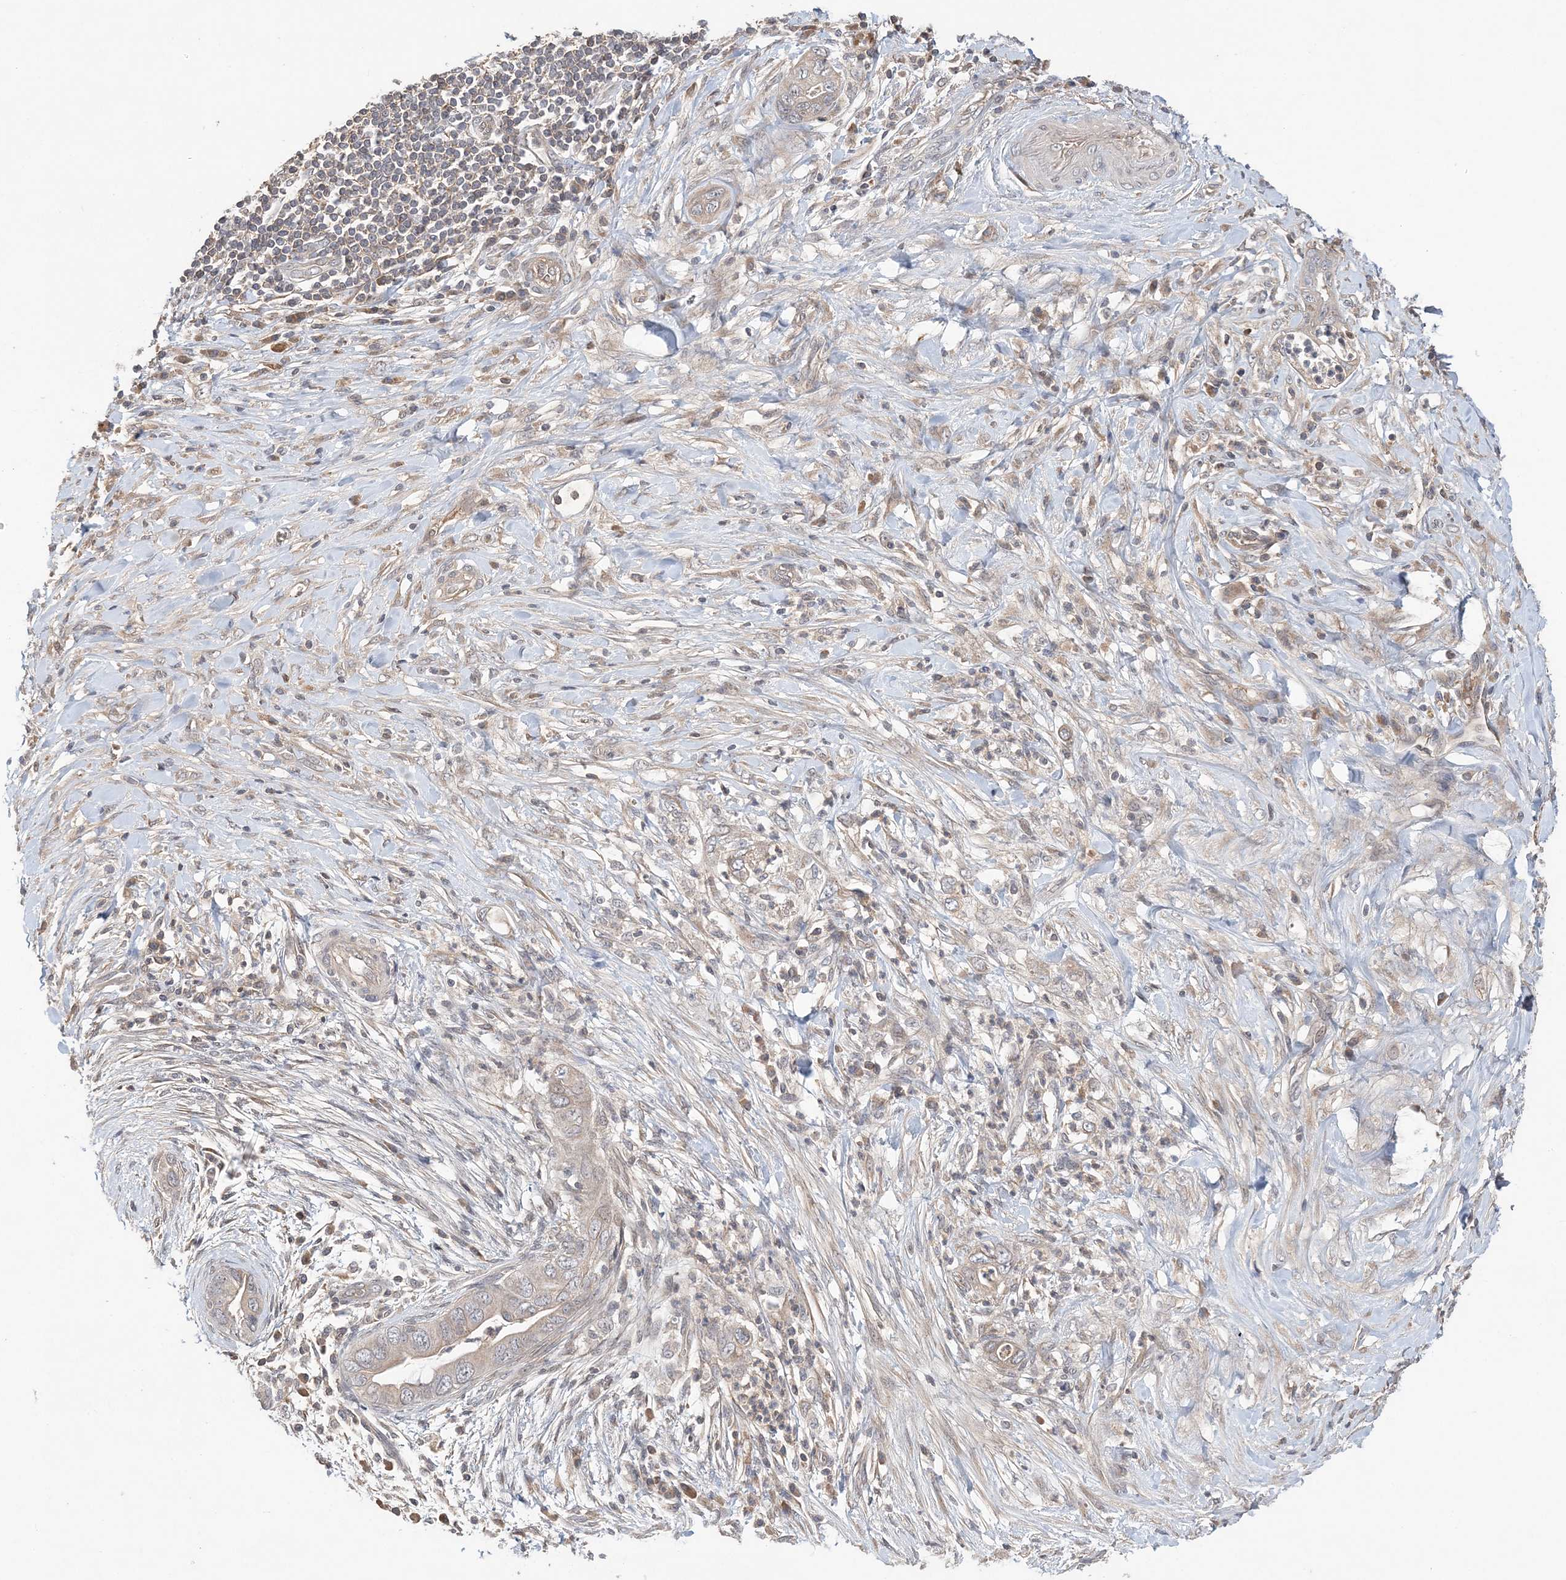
{"staining": {"intensity": "negative", "quantity": "none", "location": "none"}, "tissue": "pancreatic cancer", "cell_type": "Tumor cells", "image_type": "cancer", "snomed": [{"axis": "morphology", "description": "Adenocarcinoma, NOS"}, {"axis": "topography", "description": "Pancreas"}], "caption": "High magnification brightfield microscopy of pancreatic cancer (adenocarcinoma) stained with DAB (brown) and counterstained with hematoxylin (blue): tumor cells show no significant expression.", "gene": "SYCP3", "patient": {"sex": "male", "age": 75}}